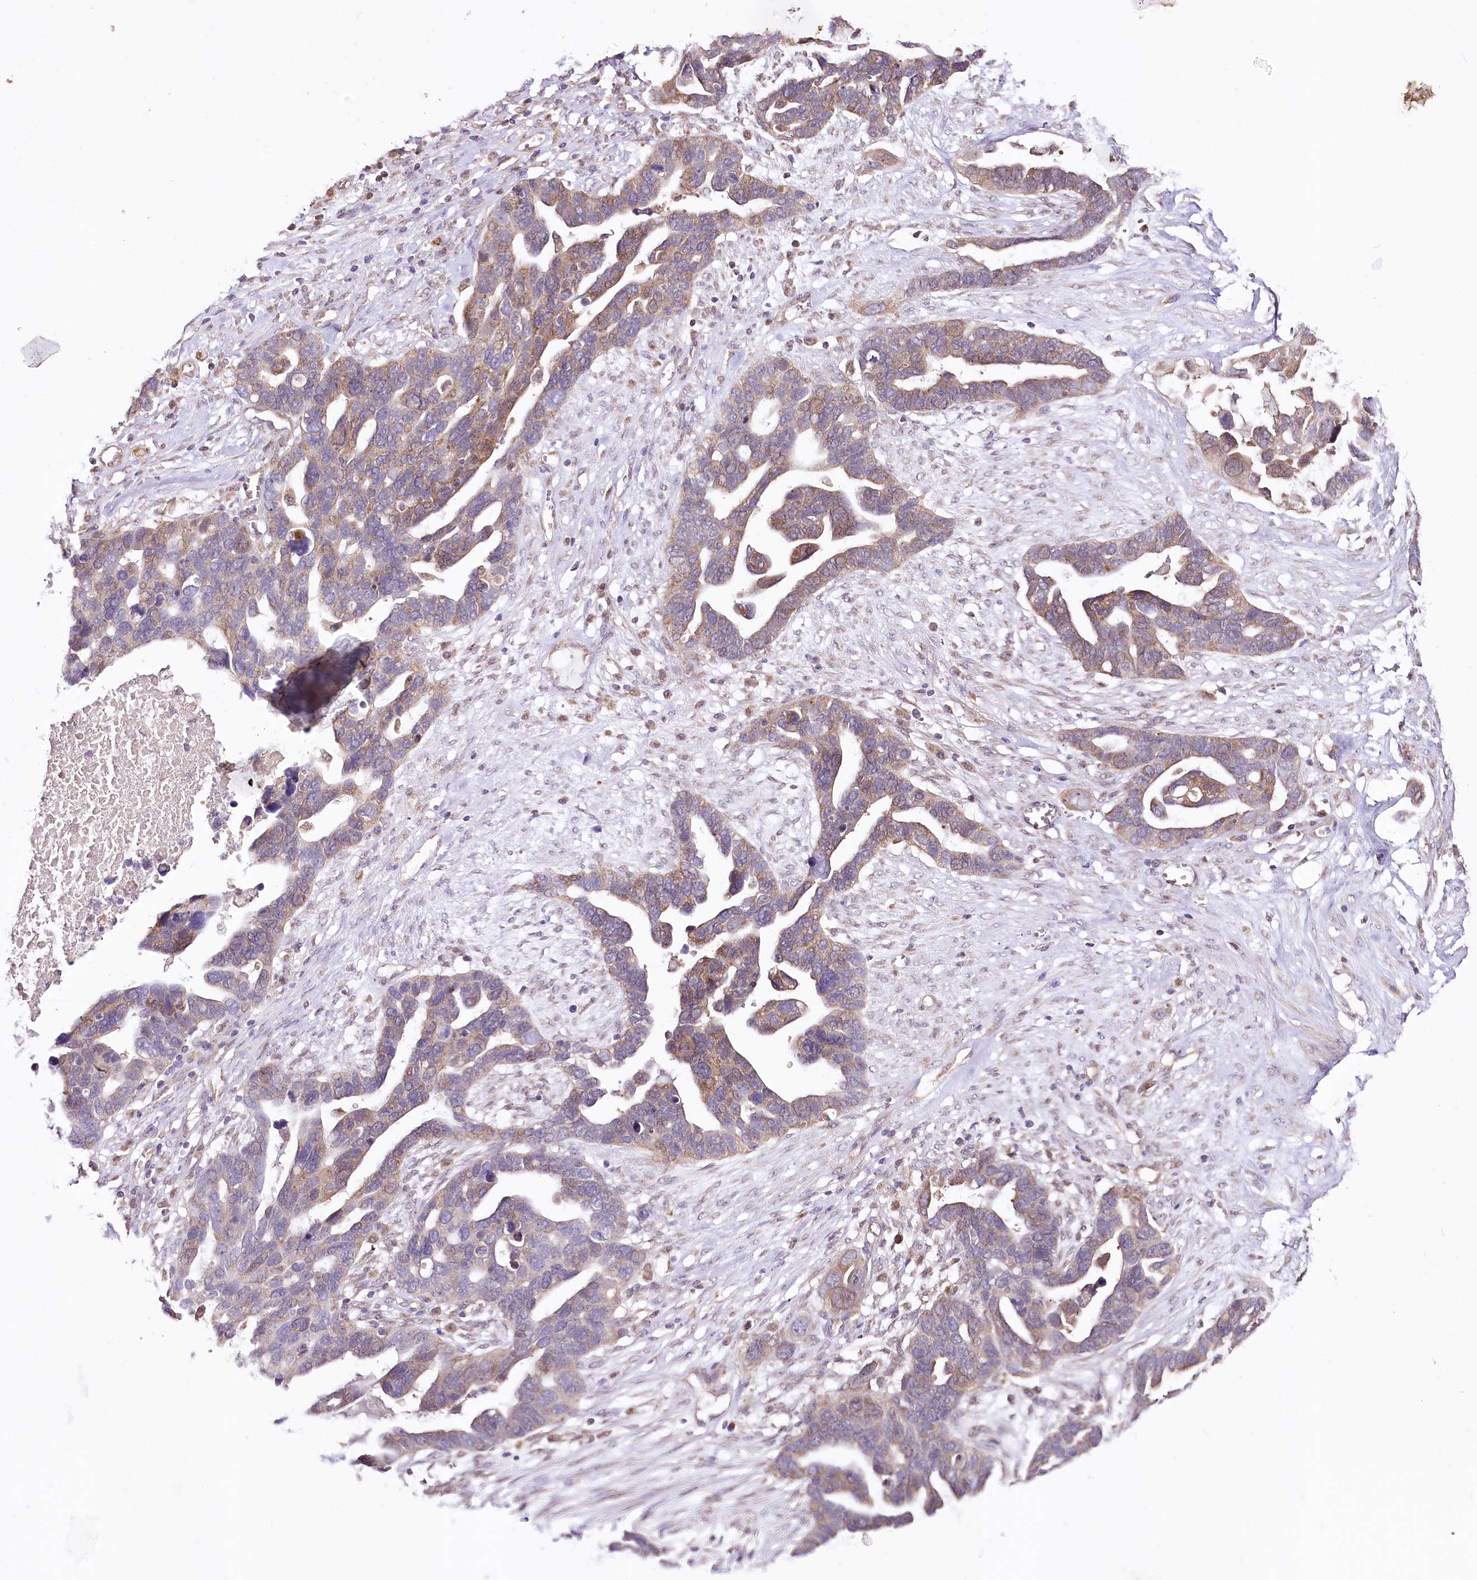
{"staining": {"intensity": "weak", "quantity": ">75%", "location": "nuclear"}, "tissue": "ovarian cancer", "cell_type": "Tumor cells", "image_type": "cancer", "snomed": [{"axis": "morphology", "description": "Cystadenocarcinoma, serous, NOS"}, {"axis": "topography", "description": "Ovary"}], "caption": "Immunohistochemical staining of ovarian cancer (serous cystadenocarcinoma) reveals weak nuclear protein expression in approximately >75% of tumor cells.", "gene": "ZNF226", "patient": {"sex": "female", "age": 54}}